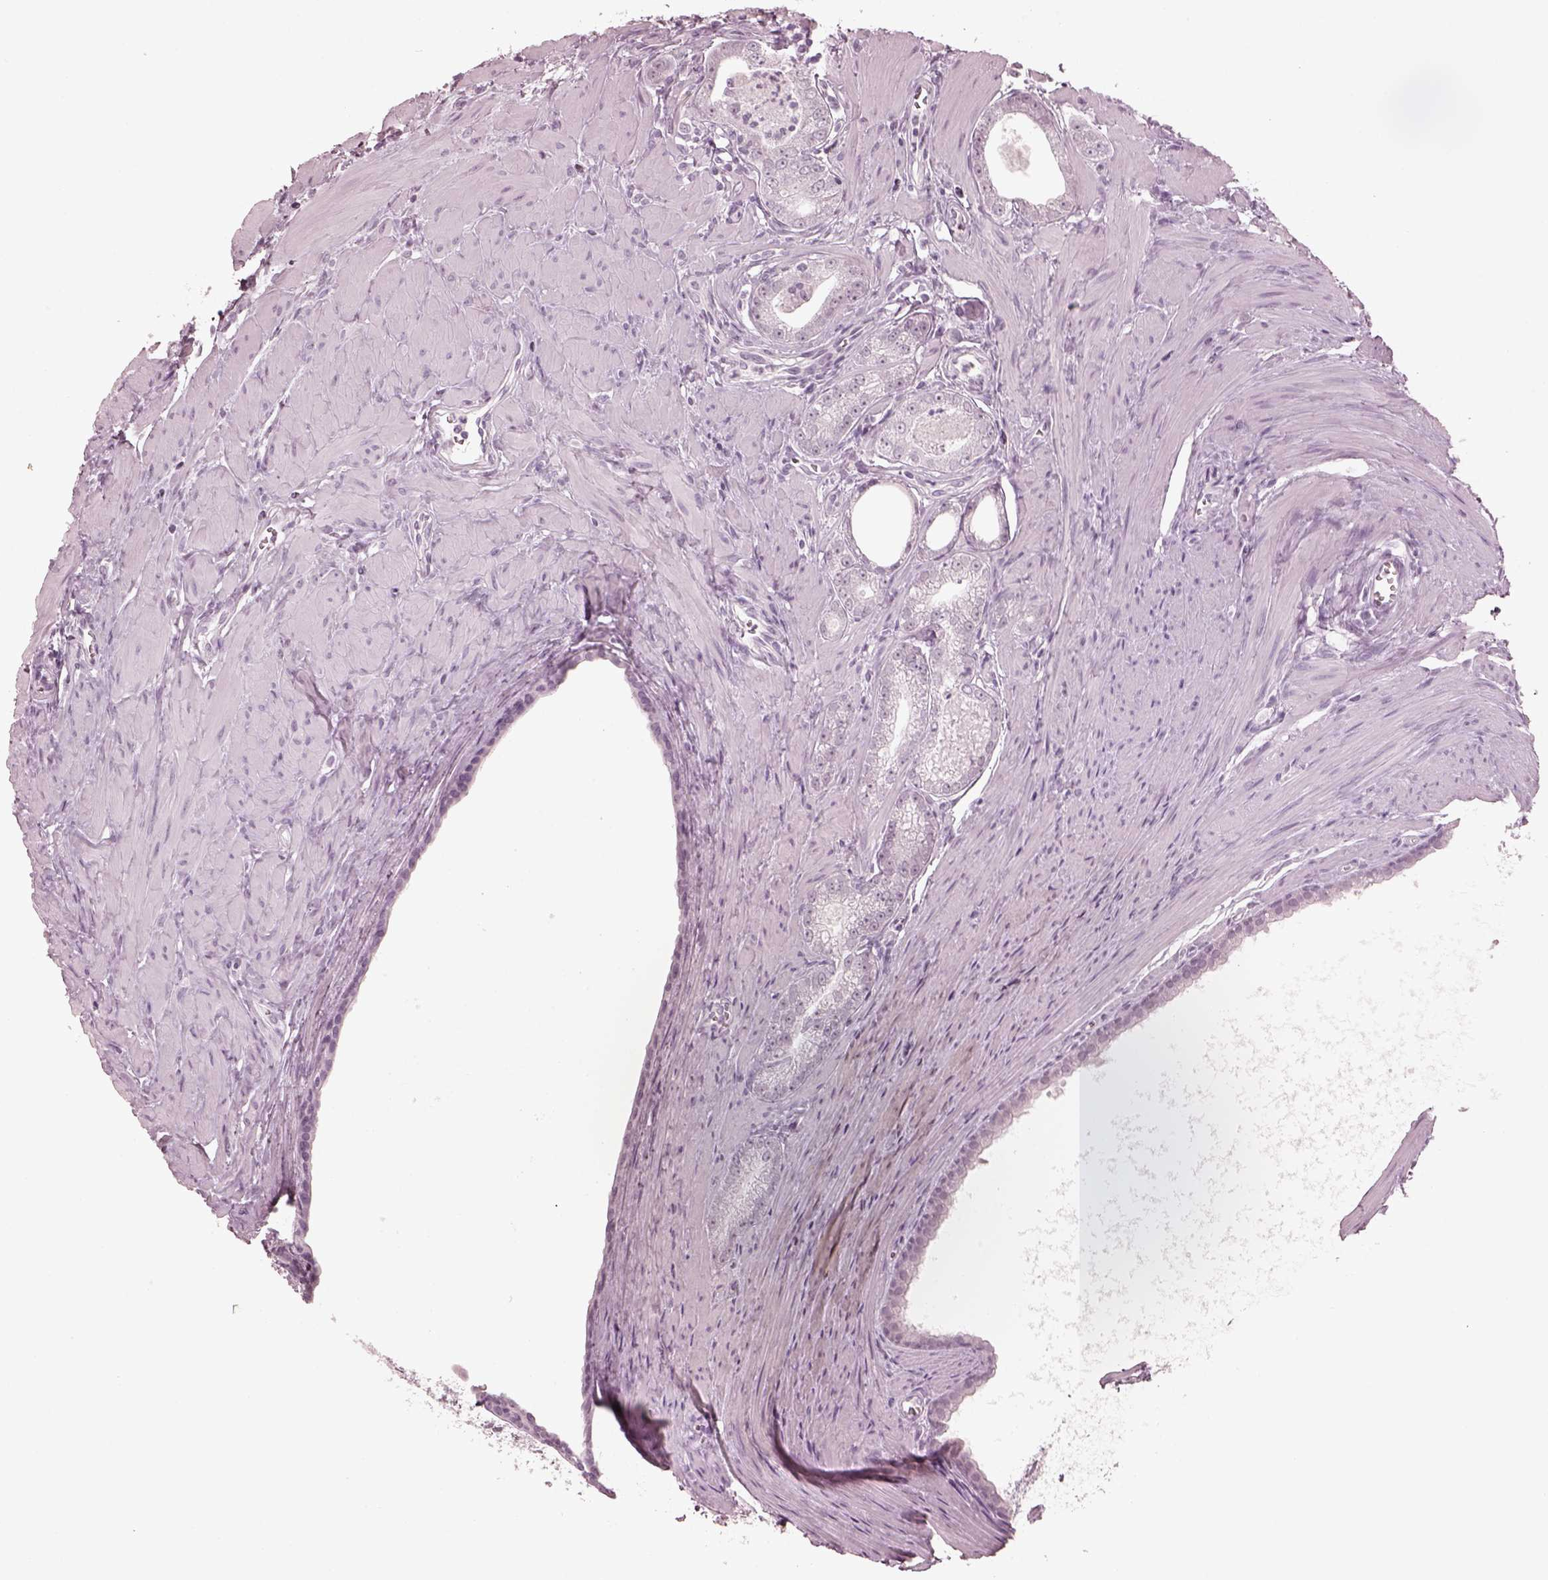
{"staining": {"intensity": "negative", "quantity": "none", "location": "none"}, "tissue": "prostate cancer", "cell_type": "Tumor cells", "image_type": "cancer", "snomed": [{"axis": "morphology", "description": "Adenocarcinoma, NOS"}, {"axis": "topography", "description": "Prostate"}], "caption": "Protein analysis of prostate adenocarcinoma demonstrates no significant staining in tumor cells.", "gene": "C2orf81", "patient": {"sex": "male", "age": 71}}